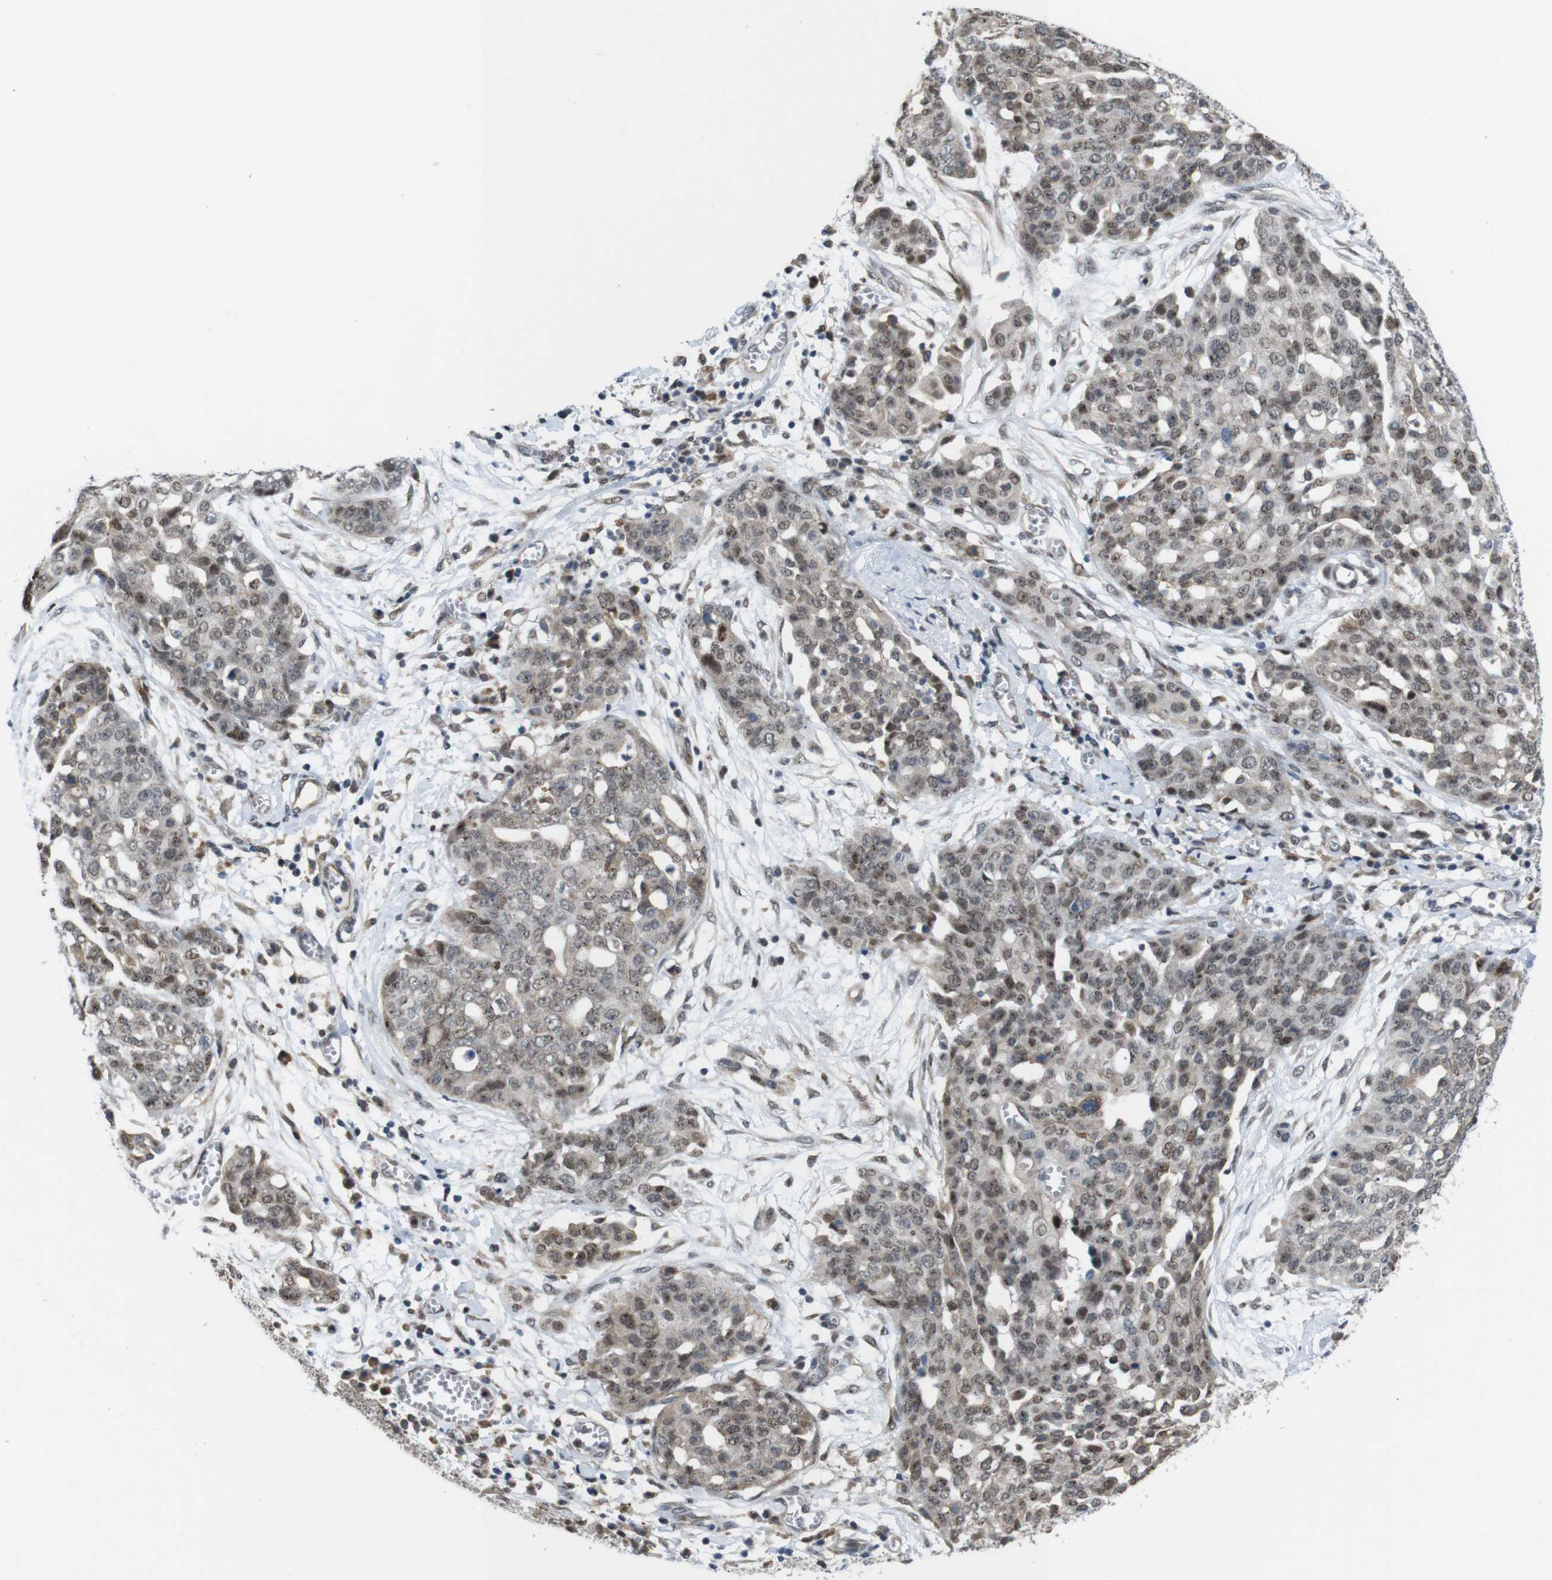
{"staining": {"intensity": "moderate", "quantity": ">75%", "location": "cytoplasmic/membranous,nuclear"}, "tissue": "ovarian cancer", "cell_type": "Tumor cells", "image_type": "cancer", "snomed": [{"axis": "morphology", "description": "Cystadenocarcinoma, serous, NOS"}, {"axis": "topography", "description": "Soft tissue"}, {"axis": "topography", "description": "Ovary"}], "caption": "A histopathology image showing moderate cytoplasmic/membranous and nuclear expression in approximately >75% of tumor cells in serous cystadenocarcinoma (ovarian), as visualized by brown immunohistochemical staining.", "gene": "PNMA8A", "patient": {"sex": "female", "age": 57}}